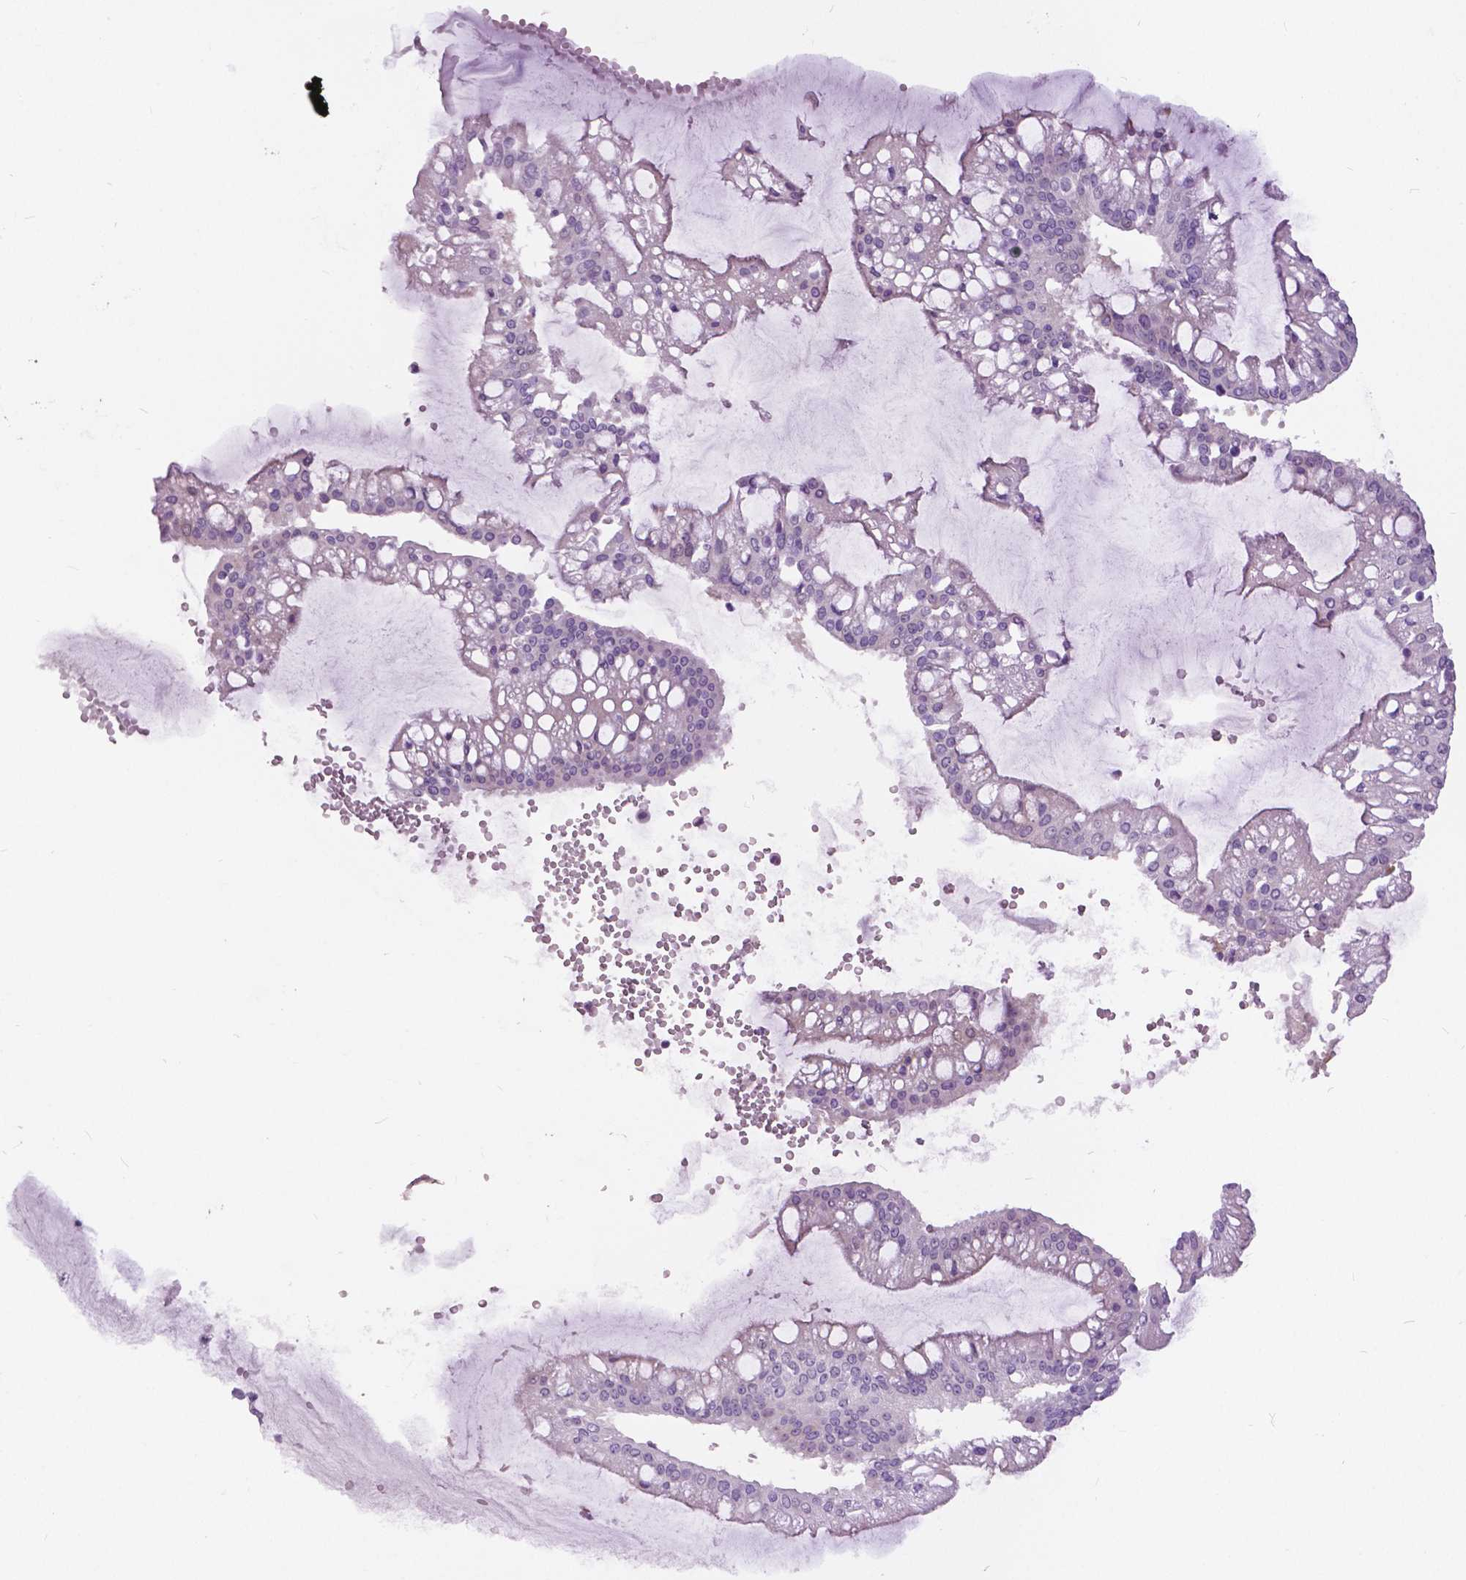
{"staining": {"intensity": "negative", "quantity": "none", "location": "none"}, "tissue": "ovarian cancer", "cell_type": "Tumor cells", "image_type": "cancer", "snomed": [{"axis": "morphology", "description": "Cystadenocarcinoma, mucinous, NOS"}, {"axis": "topography", "description": "Ovary"}], "caption": "A histopathology image of ovarian cancer (mucinous cystadenocarcinoma) stained for a protein shows no brown staining in tumor cells.", "gene": "TP53TG5", "patient": {"sex": "female", "age": 73}}